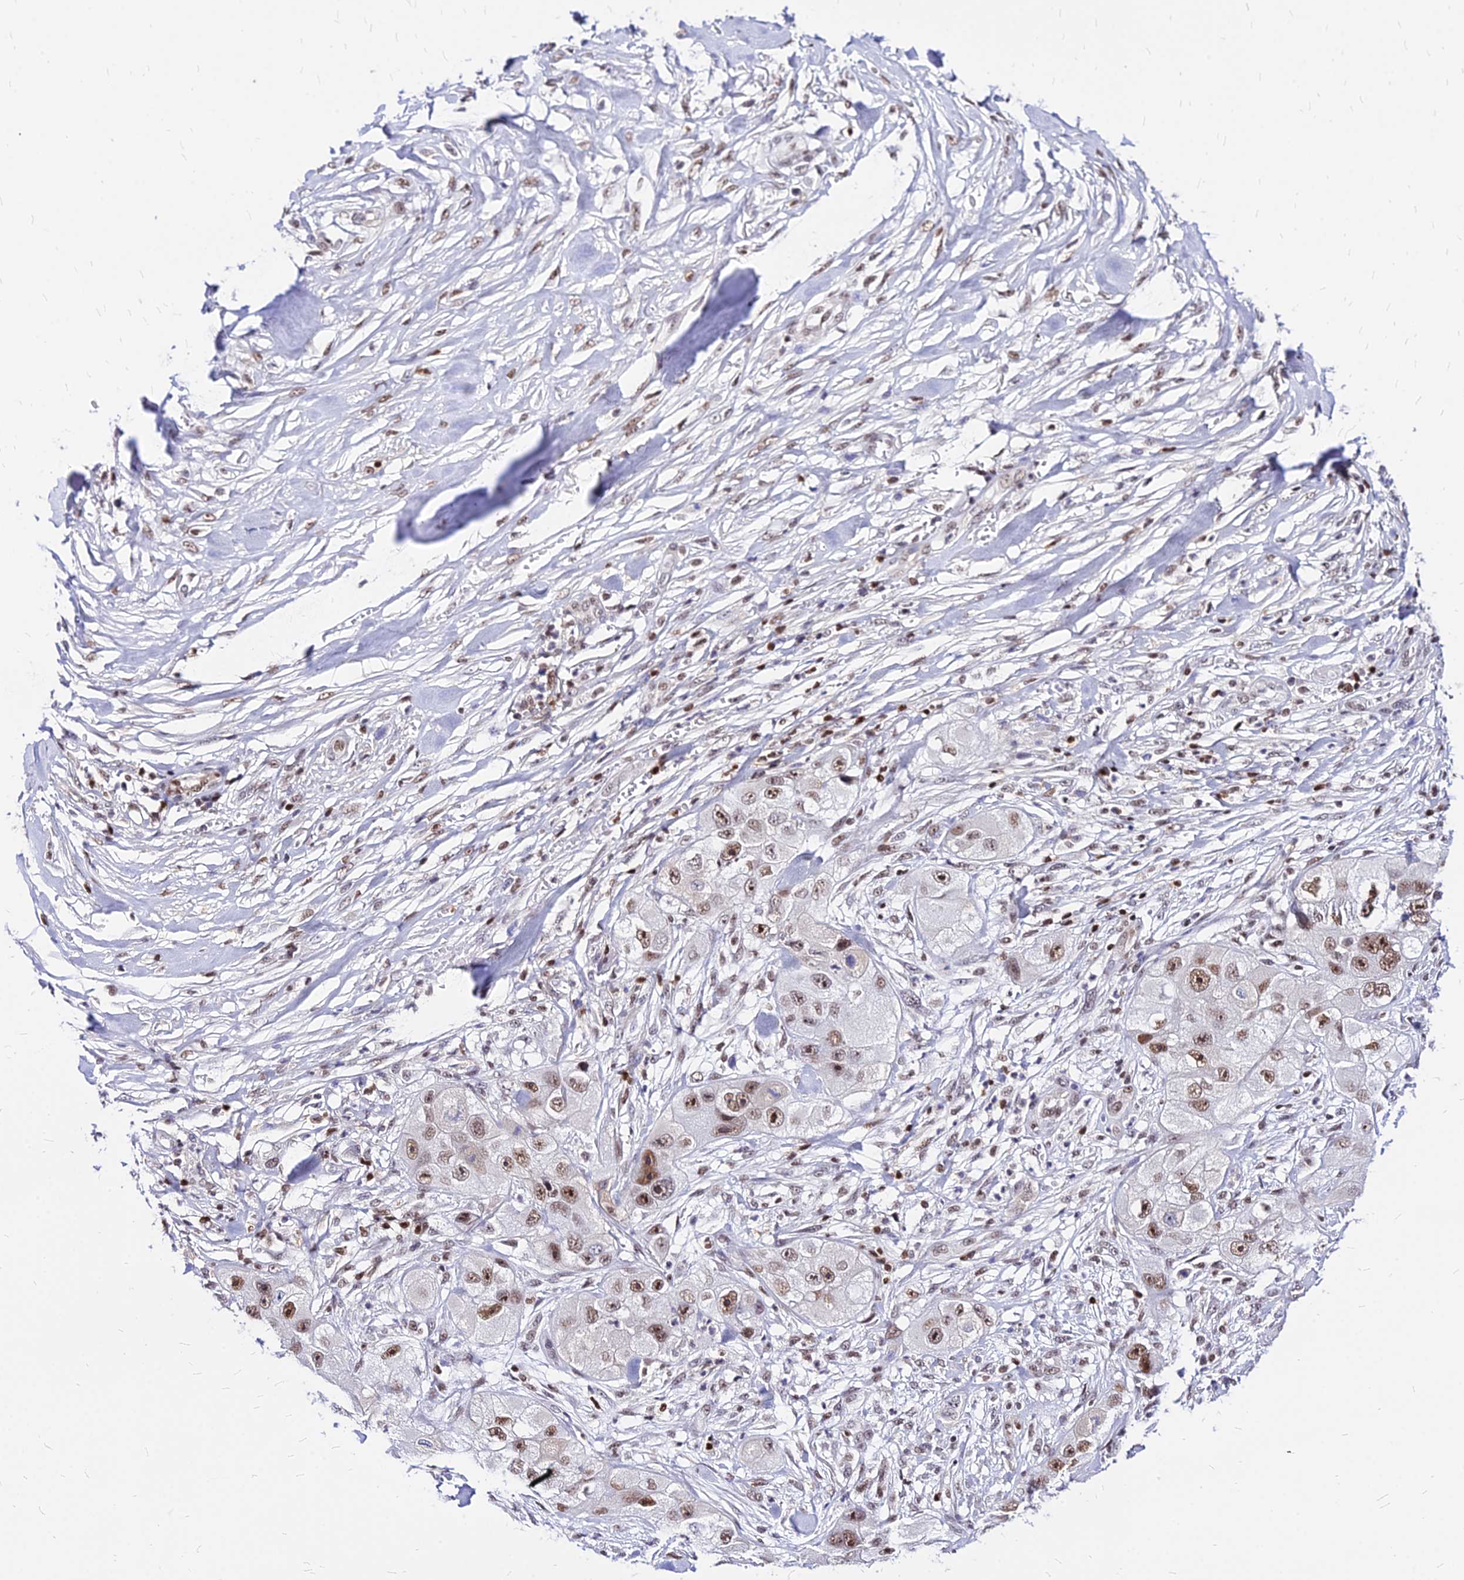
{"staining": {"intensity": "moderate", "quantity": ">75%", "location": "nuclear"}, "tissue": "skin cancer", "cell_type": "Tumor cells", "image_type": "cancer", "snomed": [{"axis": "morphology", "description": "Squamous cell carcinoma, NOS"}, {"axis": "topography", "description": "Skin"}, {"axis": "topography", "description": "Subcutis"}], "caption": "The image reveals a brown stain indicating the presence of a protein in the nuclear of tumor cells in skin squamous cell carcinoma.", "gene": "PAXX", "patient": {"sex": "male", "age": 73}}